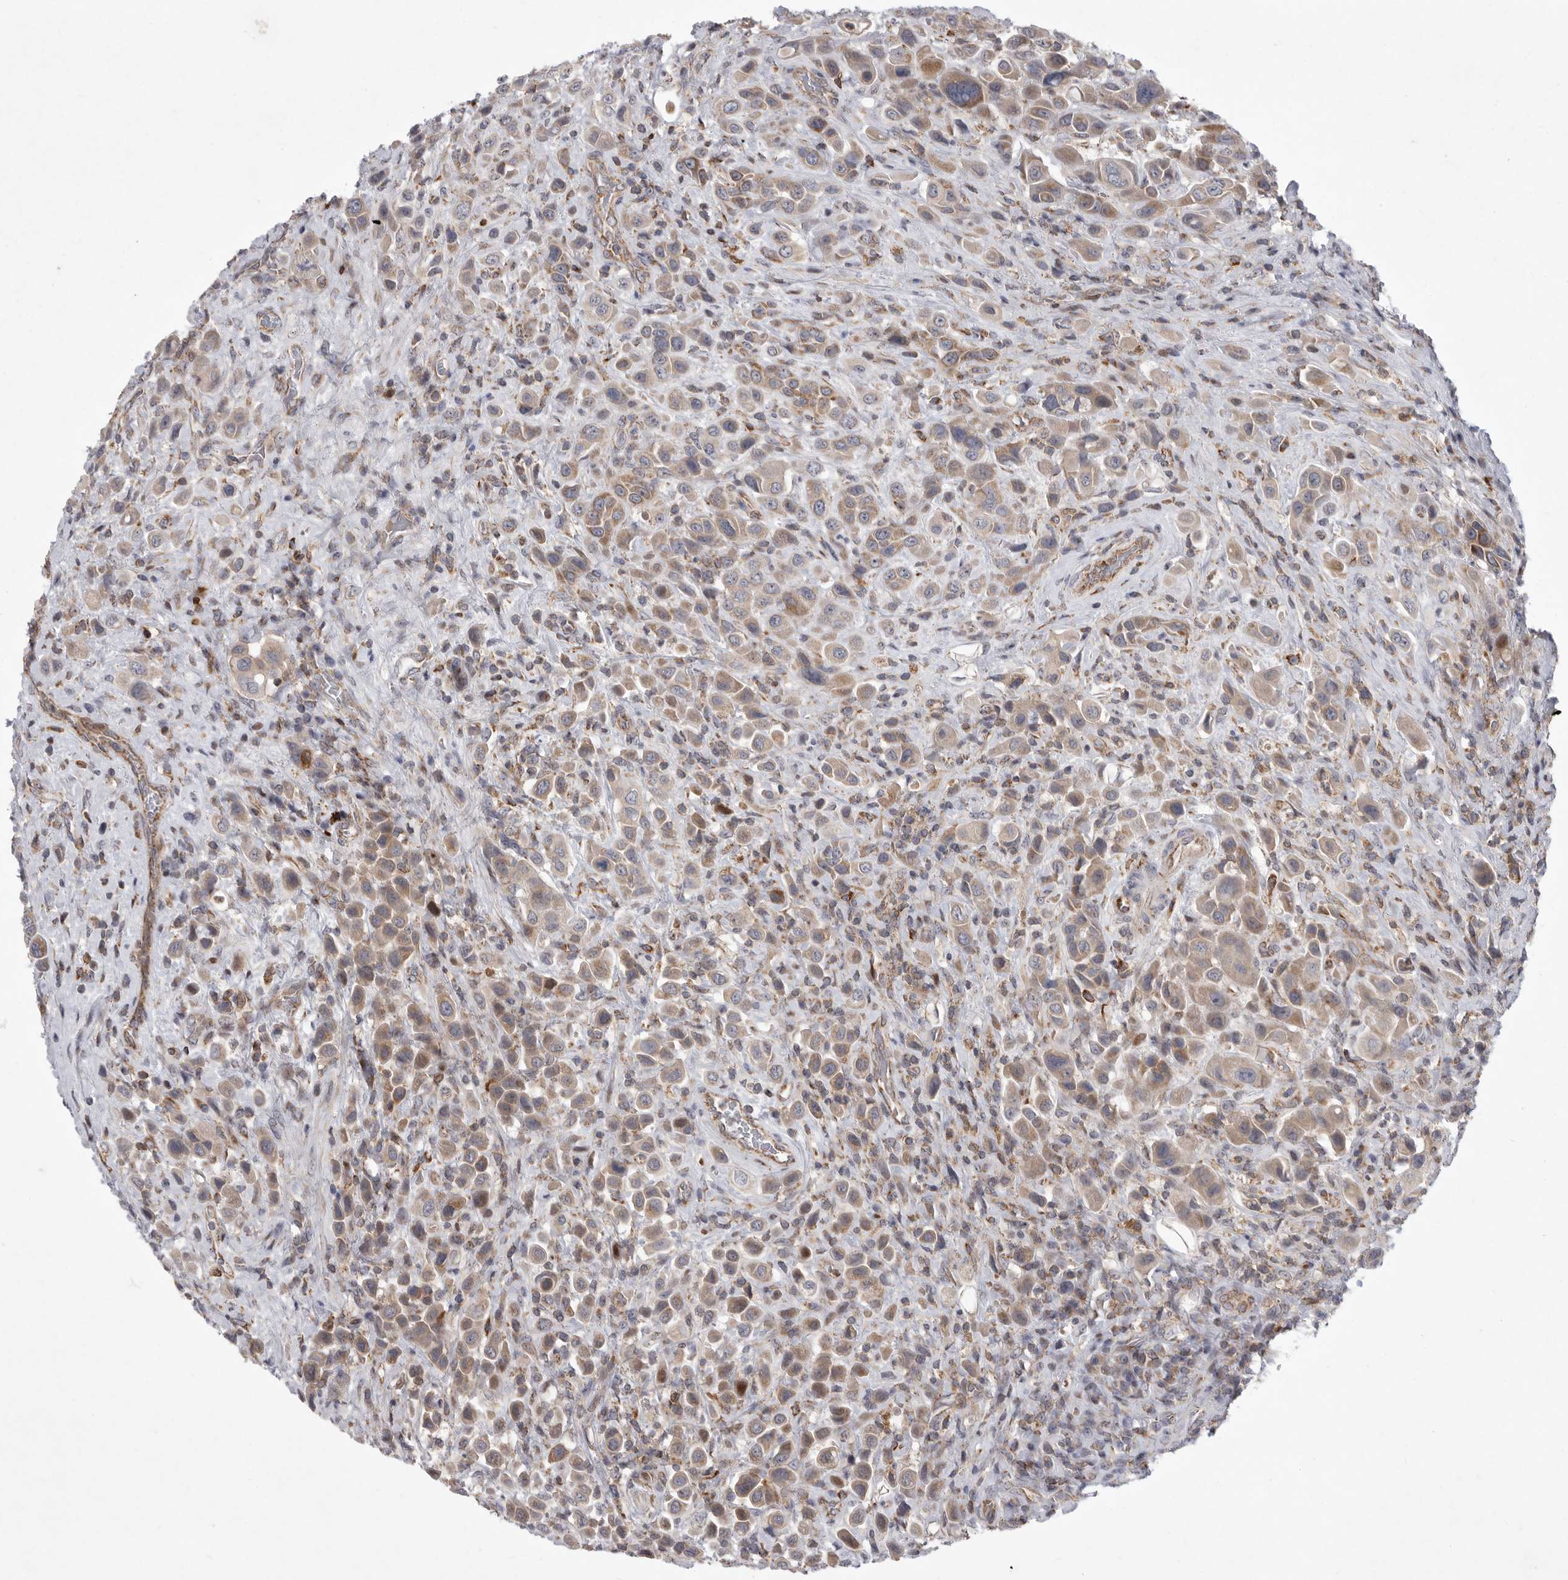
{"staining": {"intensity": "weak", "quantity": "25%-75%", "location": "cytoplasmic/membranous"}, "tissue": "urothelial cancer", "cell_type": "Tumor cells", "image_type": "cancer", "snomed": [{"axis": "morphology", "description": "Urothelial carcinoma, High grade"}, {"axis": "topography", "description": "Urinary bladder"}], "caption": "Protein analysis of urothelial cancer tissue exhibits weak cytoplasmic/membranous expression in about 25%-75% of tumor cells.", "gene": "MPZL1", "patient": {"sex": "male", "age": 50}}